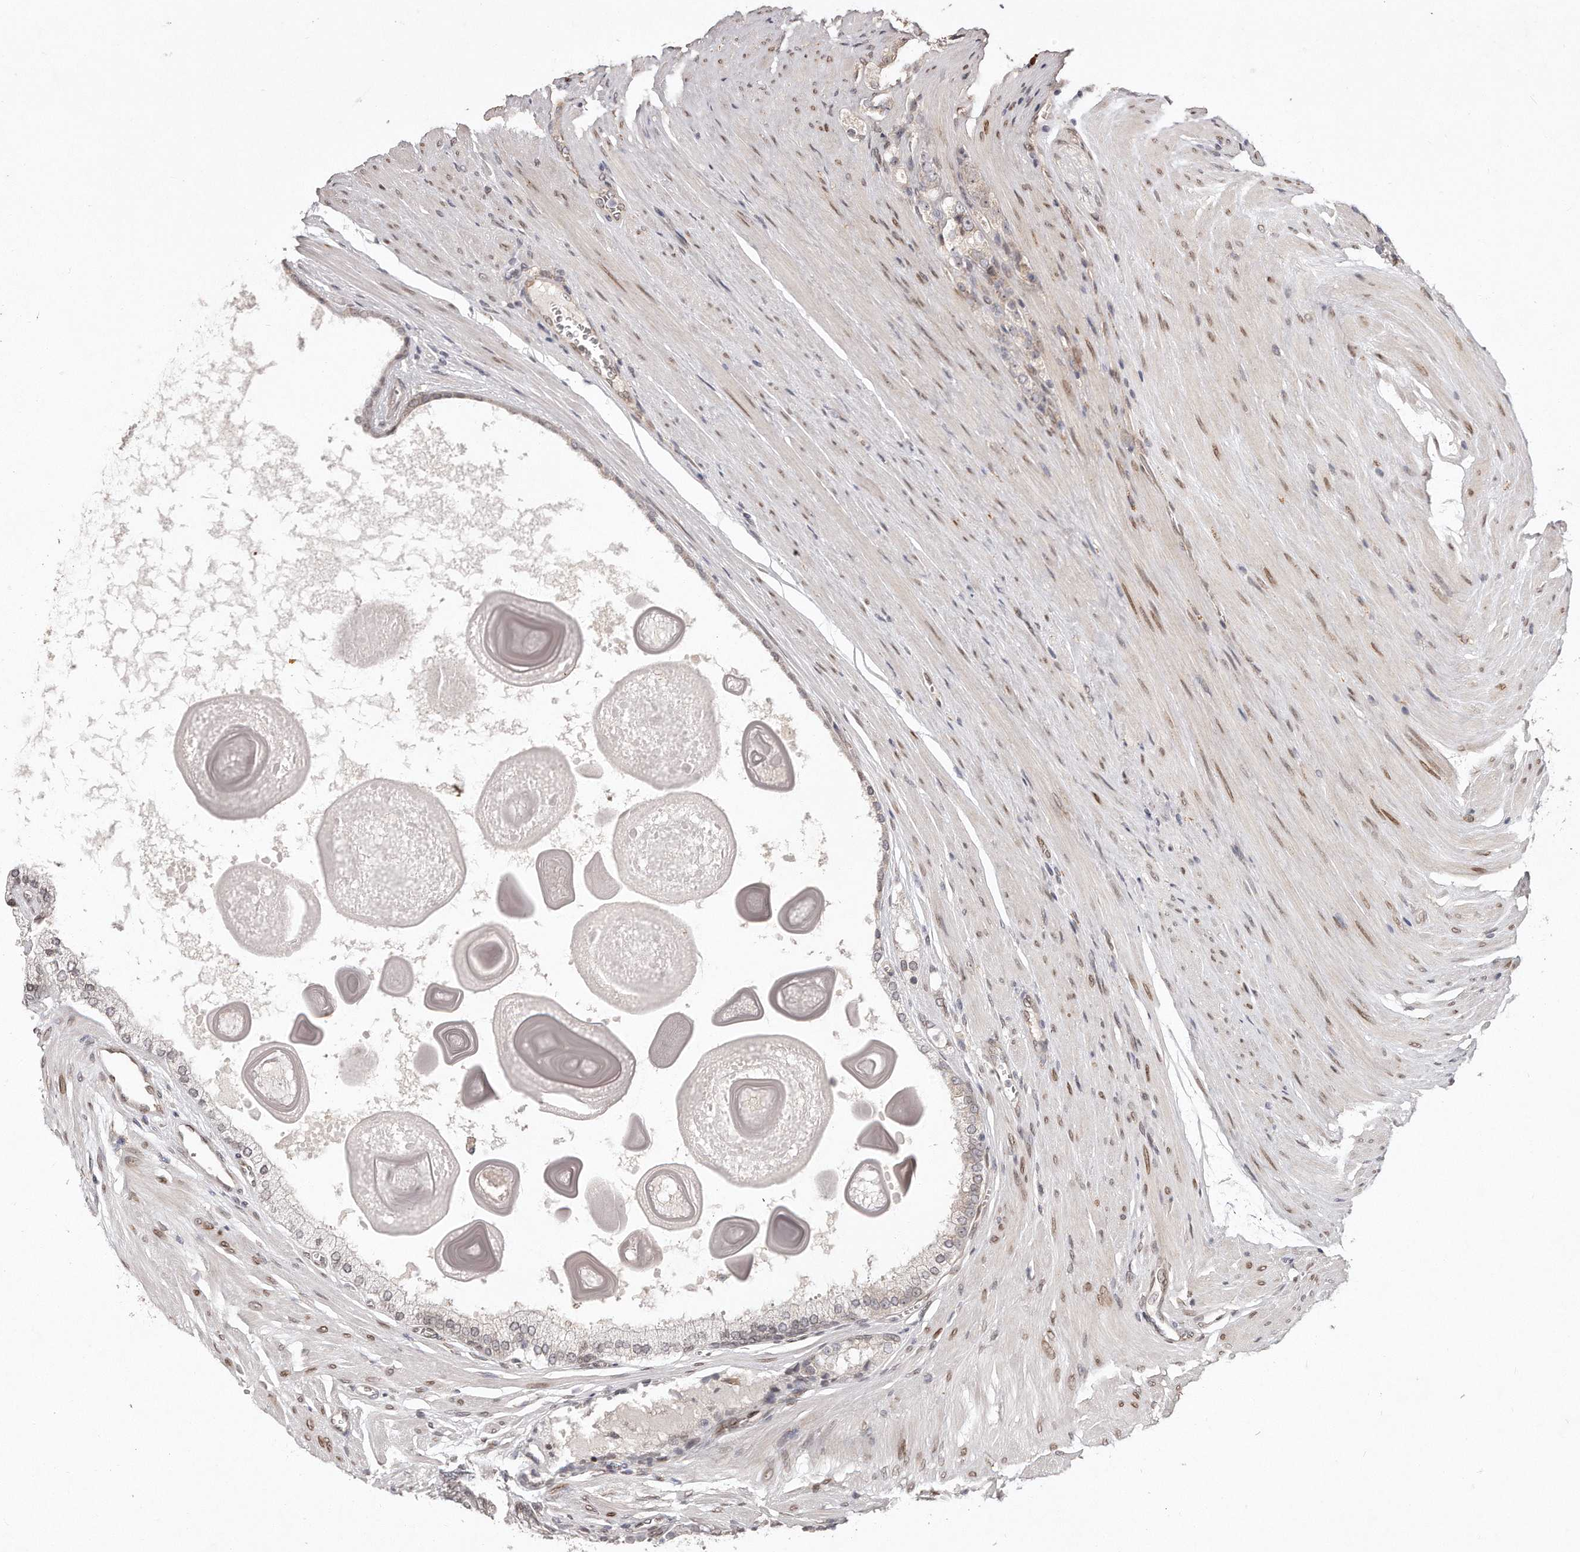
{"staining": {"intensity": "negative", "quantity": "none", "location": "none"}, "tissue": "prostate cancer", "cell_type": "Tumor cells", "image_type": "cancer", "snomed": [{"axis": "morphology", "description": "Adenocarcinoma, High grade"}, {"axis": "topography", "description": "Prostate"}], "caption": "An immunohistochemistry photomicrograph of prostate adenocarcinoma (high-grade) is shown. There is no staining in tumor cells of prostate adenocarcinoma (high-grade).", "gene": "HASPIN", "patient": {"sex": "male", "age": 60}}